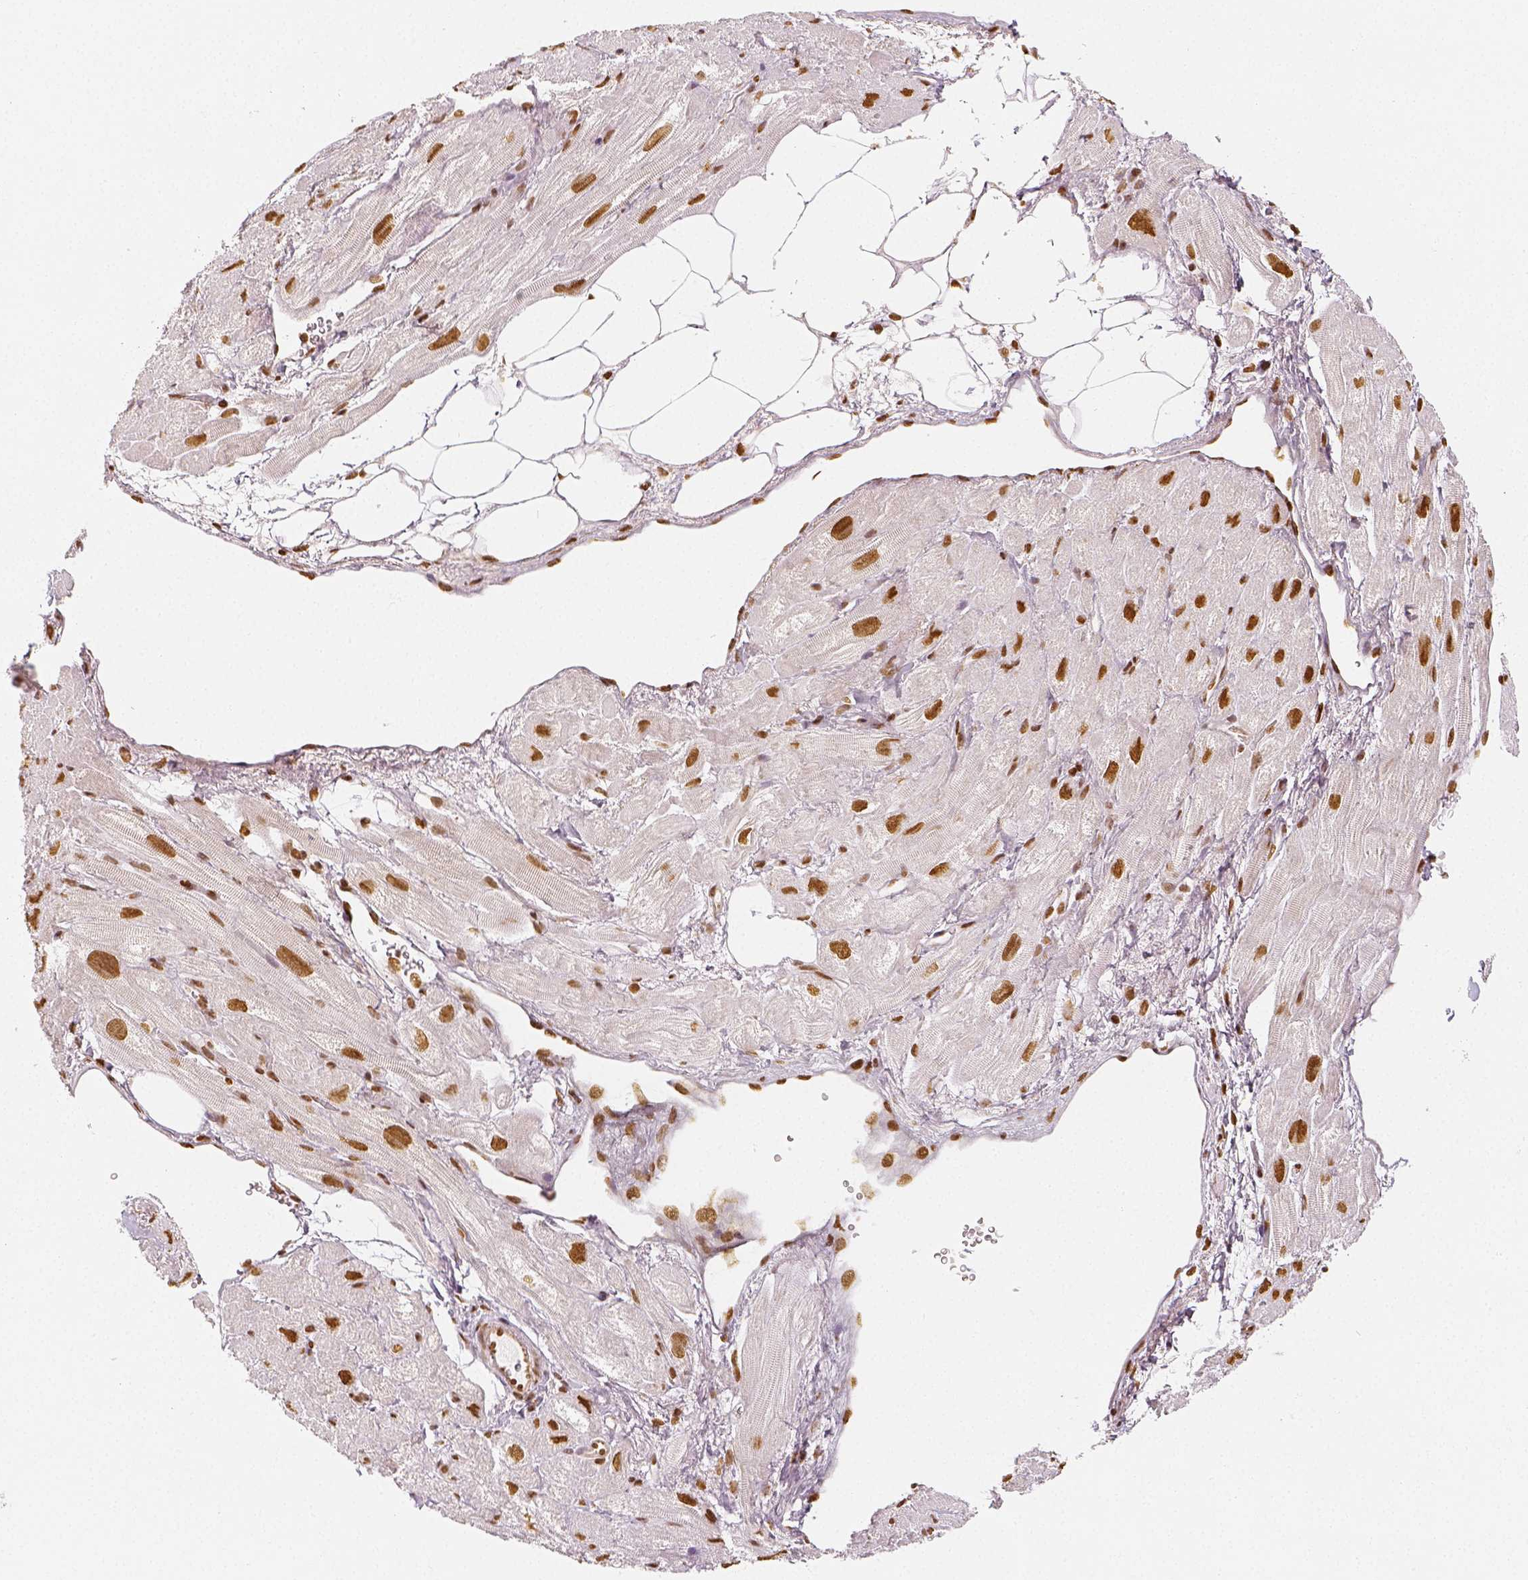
{"staining": {"intensity": "moderate", "quantity": ">75%", "location": "nuclear"}, "tissue": "heart muscle", "cell_type": "Cardiomyocytes", "image_type": "normal", "snomed": [{"axis": "morphology", "description": "Normal tissue, NOS"}, {"axis": "topography", "description": "Heart"}], "caption": "IHC image of normal heart muscle stained for a protein (brown), which exhibits medium levels of moderate nuclear expression in approximately >75% of cardiomyocytes.", "gene": "KDM5B", "patient": {"sex": "female", "age": 62}}